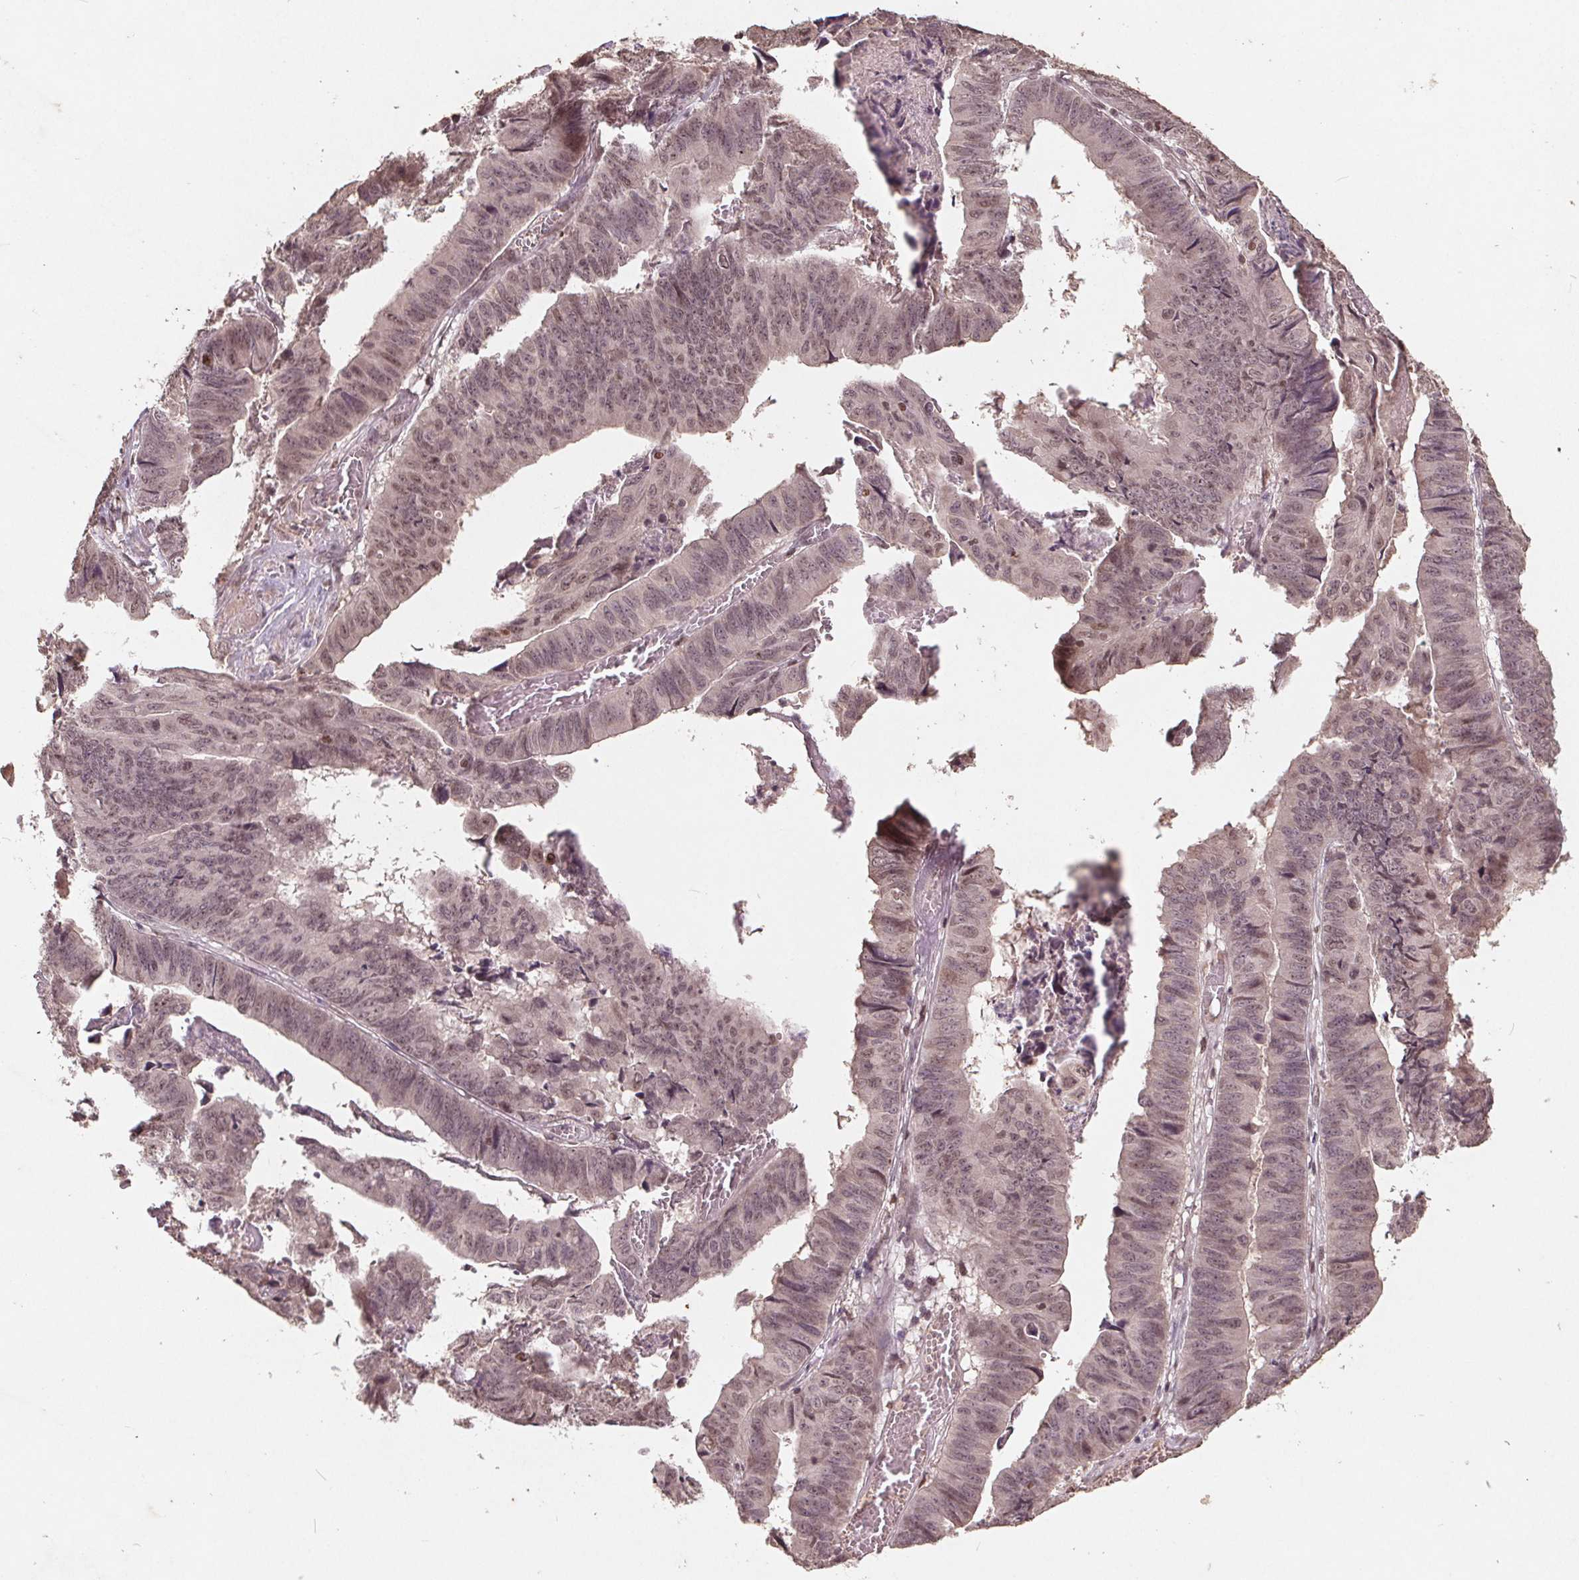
{"staining": {"intensity": "weak", "quantity": "25%-75%", "location": "cytoplasmic/membranous,nuclear"}, "tissue": "stomach cancer", "cell_type": "Tumor cells", "image_type": "cancer", "snomed": [{"axis": "morphology", "description": "Adenocarcinoma, NOS"}, {"axis": "topography", "description": "Stomach, lower"}], "caption": "An image of human stomach cancer (adenocarcinoma) stained for a protein shows weak cytoplasmic/membranous and nuclear brown staining in tumor cells. (Stains: DAB in brown, nuclei in blue, Microscopy: brightfield microscopy at high magnification).", "gene": "DNMT3B", "patient": {"sex": "male", "age": 77}}